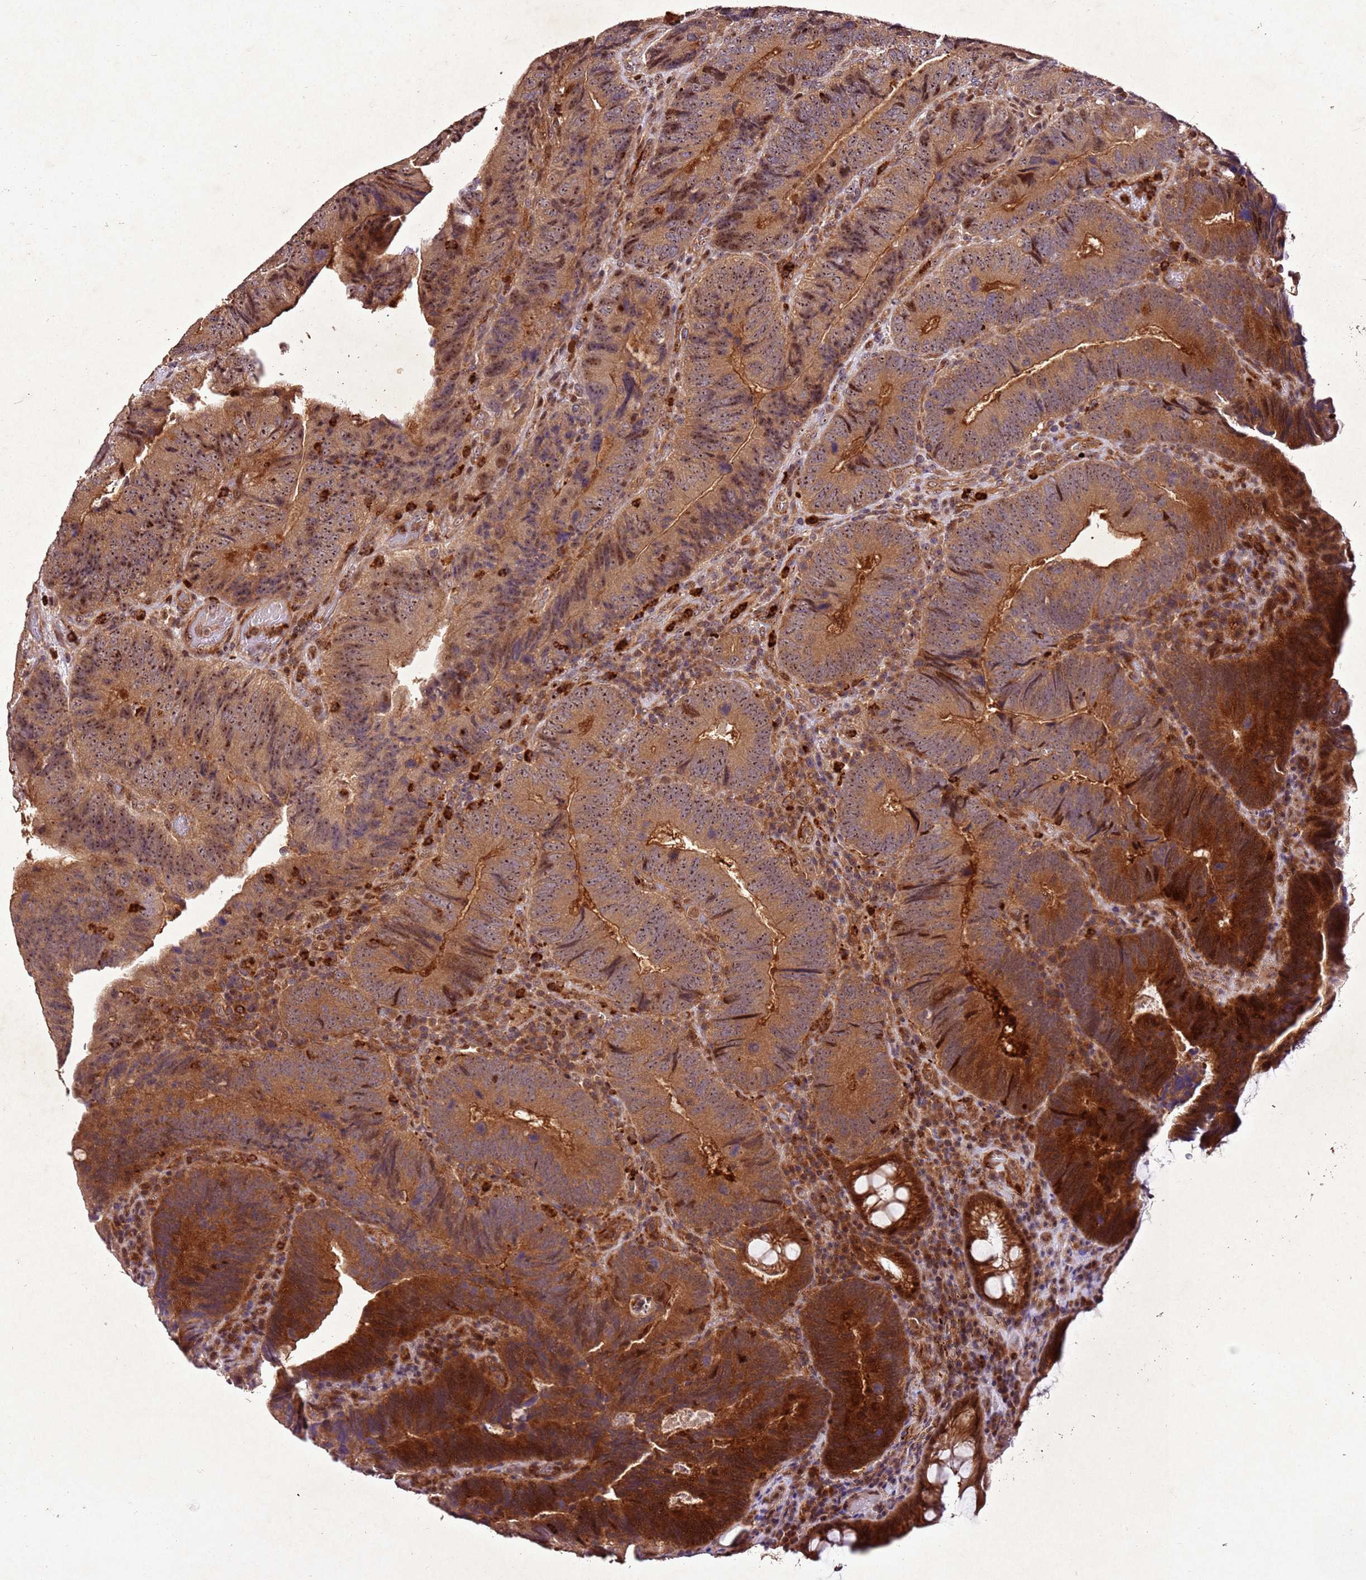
{"staining": {"intensity": "moderate", "quantity": ">75%", "location": "cytoplasmic/membranous,nuclear"}, "tissue": "colorectal cancer", "cell_type": "Tumor cells", "image_type": "cancer", "snomed": [{"axis": "morphology", "description": "Adenocarcinoma, NOS"}, {"axis": "topography", "description": "Colon"}], "caption": "IHC of human colorectal adenocarcinoma exhibits medium levels of moderate cytoplasmic/membranous and nuclear expression in approximately >75% of tumor cells. The staining is performed using DAB (3,3'-diaminobenzidine) brown chromogen to label protein expression. The nuclei are counter-stained blue using hematoxylin.", "gene": "PTMA", "patient": {"sex": "female", "age": 67}}